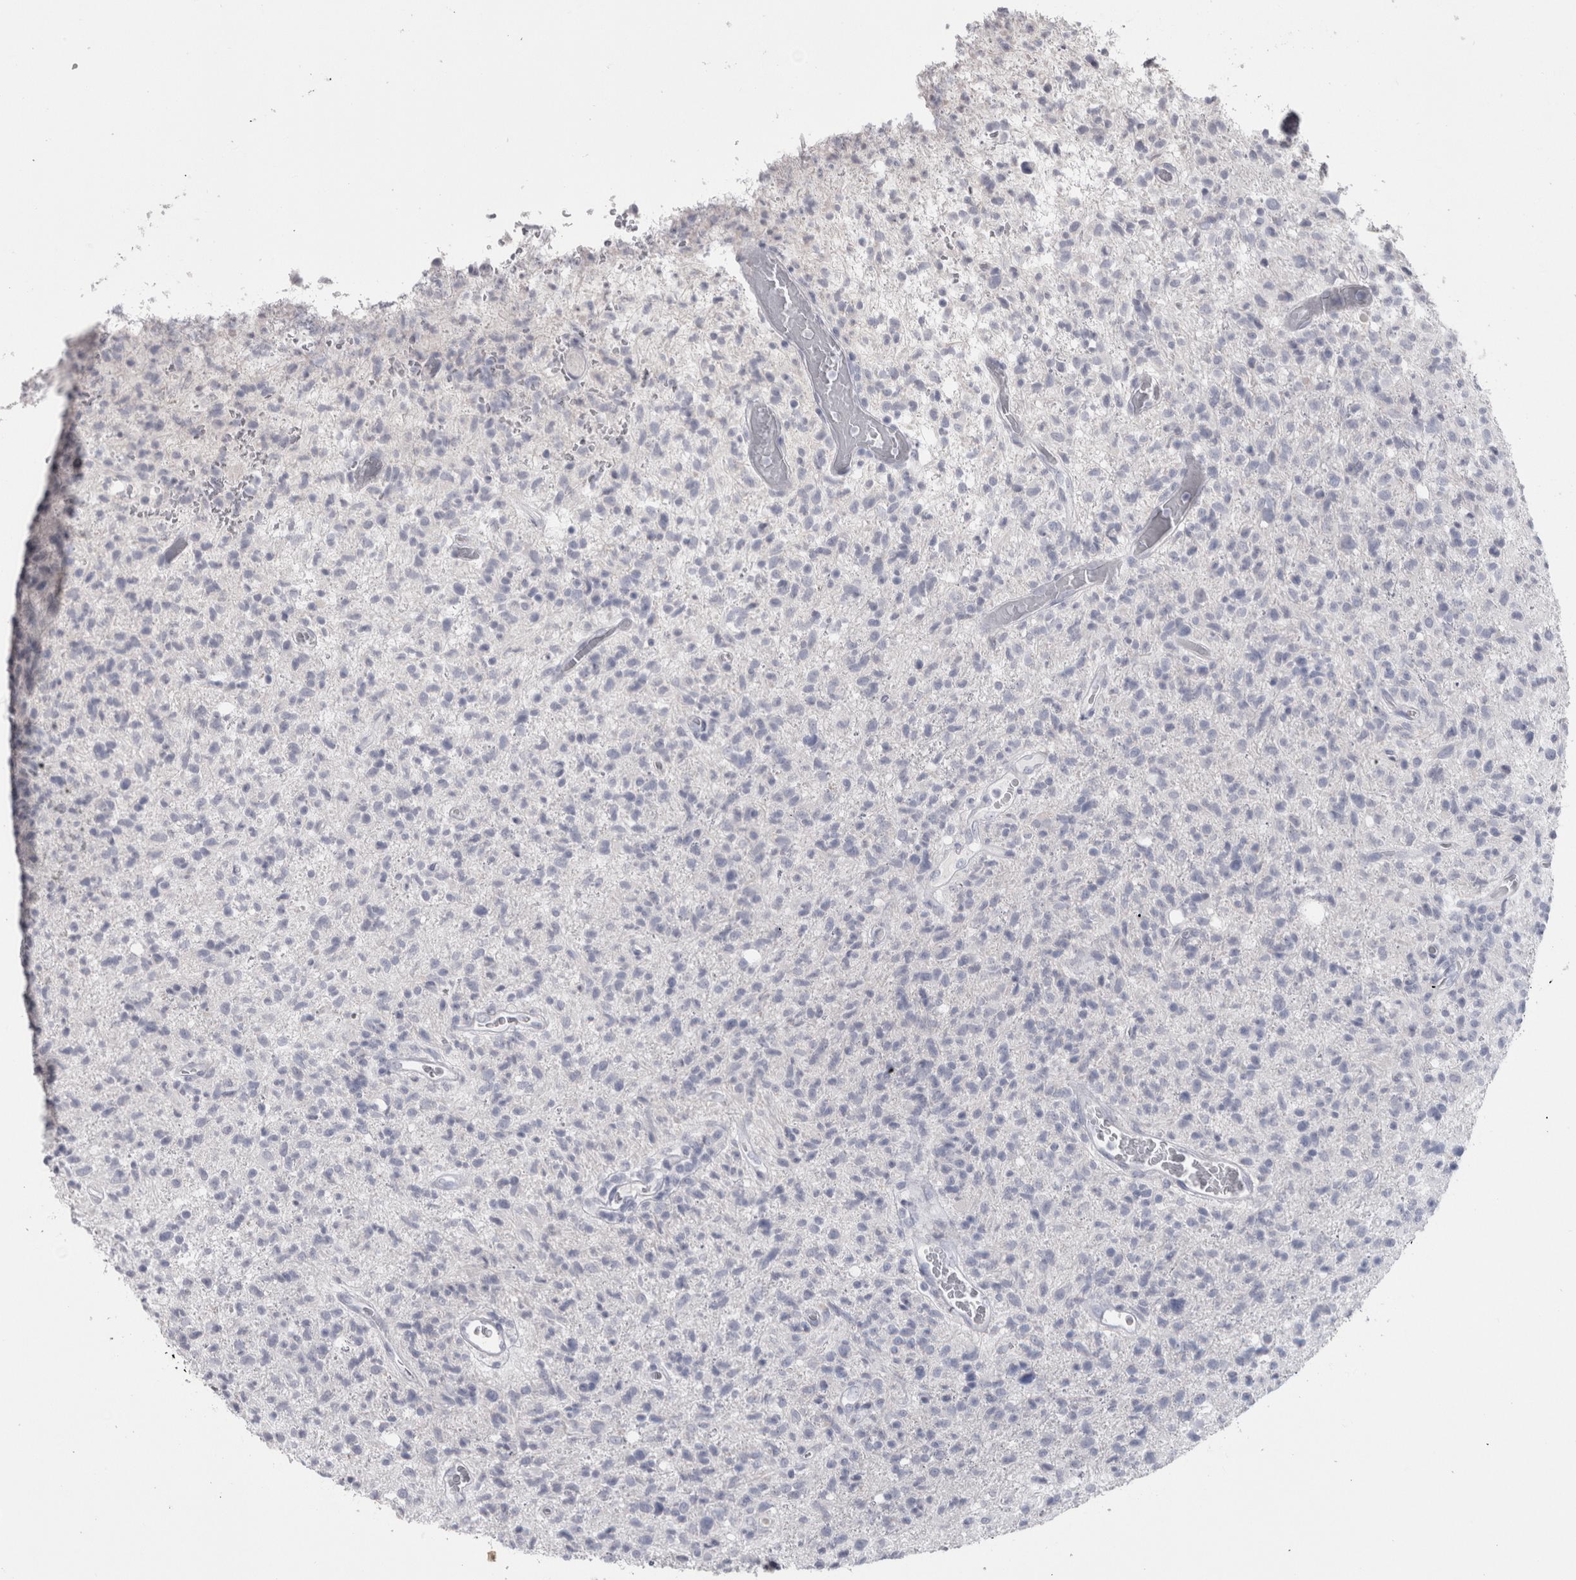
{"staining": {"intensity": "negative", "quantity": "none", "location": "none"}, "tissue": "glioma", "cell_type": "Tumor cells", "image_type": "cancer", "snomed": [{"axis": "morphology", "description": "Glioma, malignant, High grade"}, {"axis": "topography", "description": "Brain"}], "caption": "This is a image of IHC staining of glioma, which shows no staining in tumor cells.", "gene": "MSMB", "patient": {"sex": "female", "age": 57}}